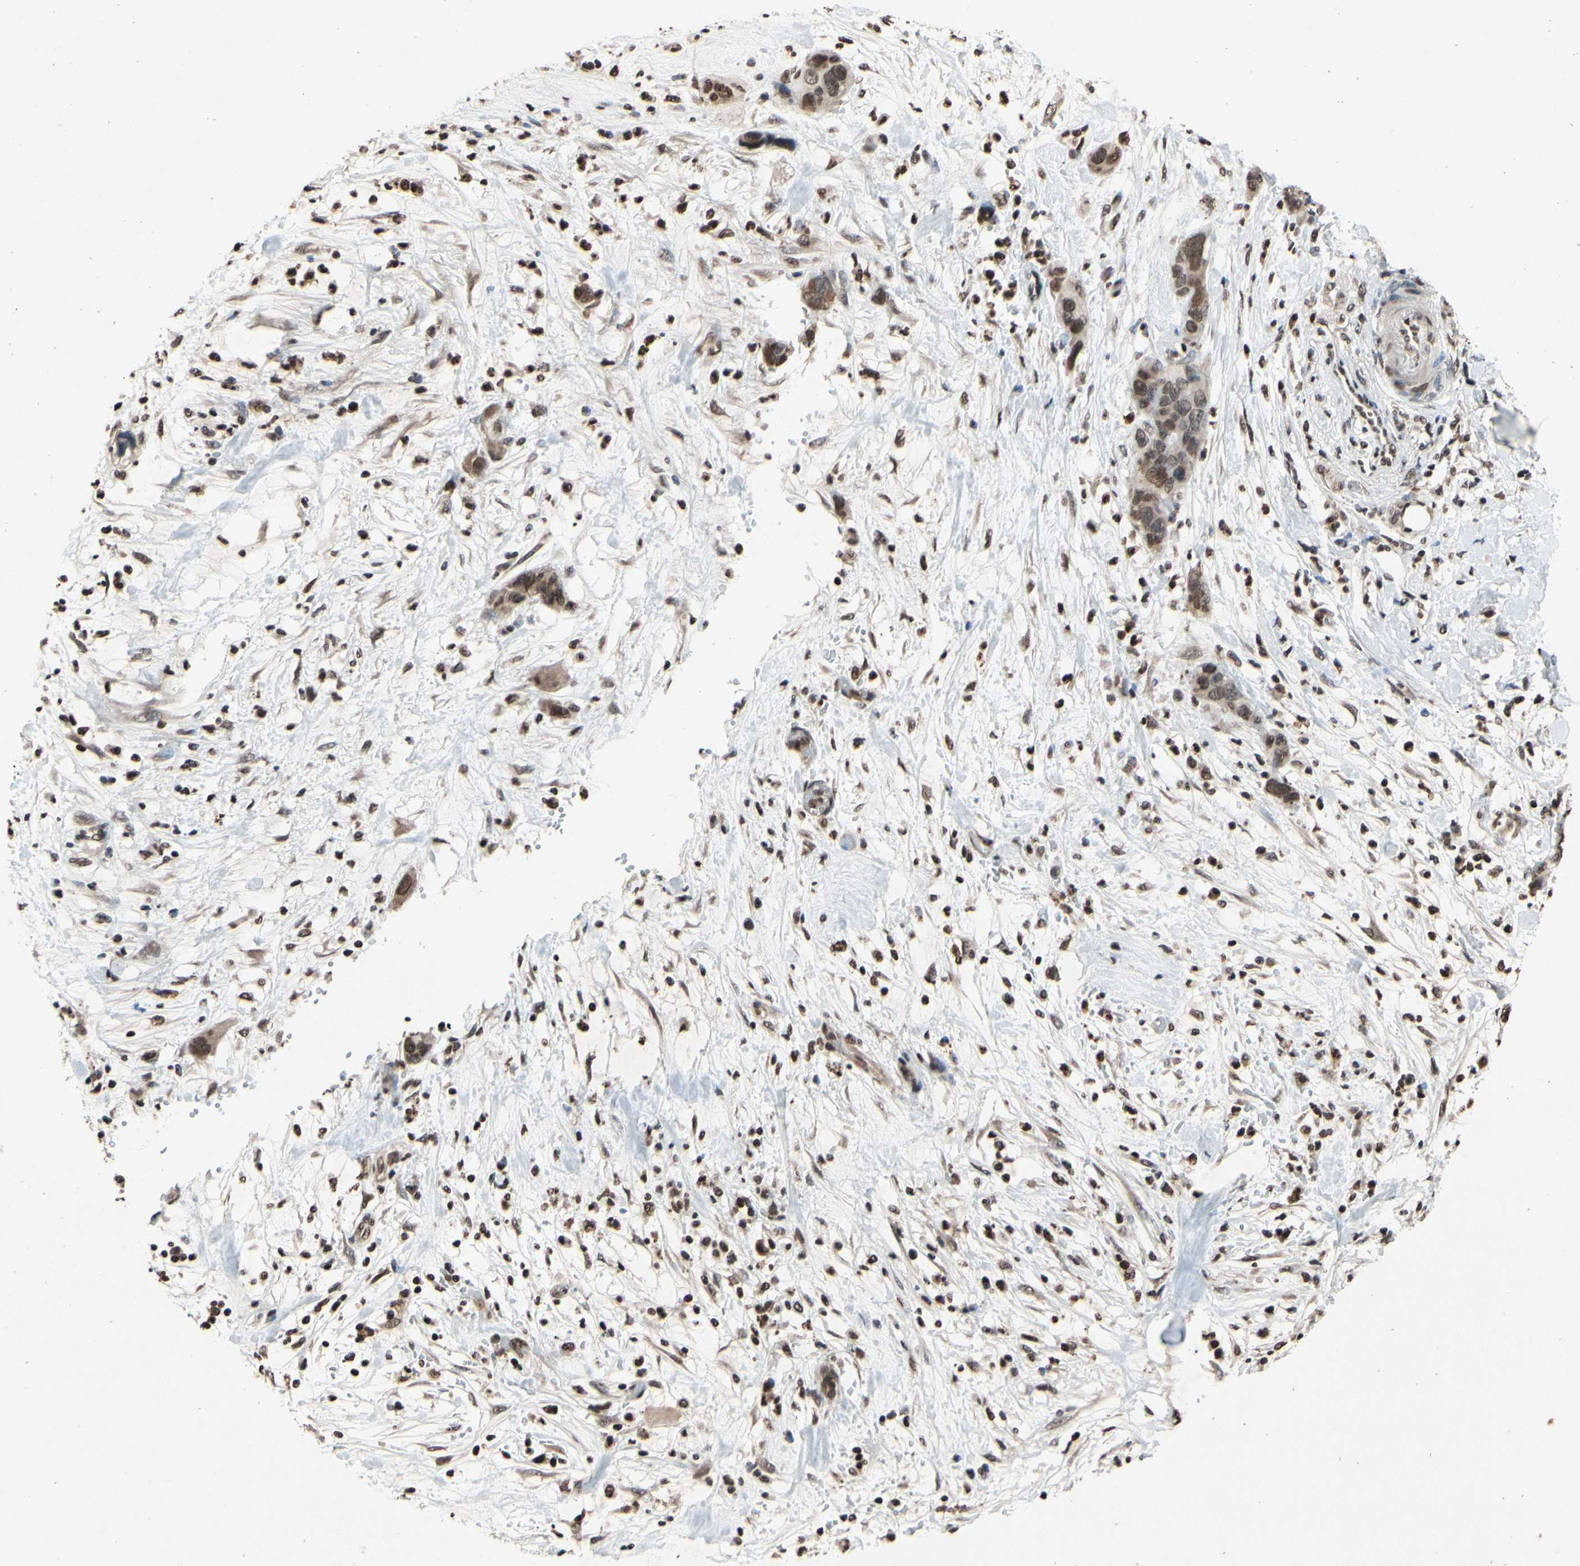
{"staining": {"intensity": "weak", "quantity": "25%-75%", "location": "nuclear"}, "tissue": "pancreatic cancer", "cell_type": "Tumor cells", "image_type": "cancer", "snomed": [{"axis": "morphology", "description": "Adenocarcinoma, NOS"}, {"axis": "topography", "description": "Pancreas"}], "caption": "Immunohistochemical staining of pancreatic cancer demonstrates low levels of weak nuclear positivity in approximately 25%-75% of tumor cells.", "gene": "HIPK2", "patient": {"sex": "female", "age": 71}}